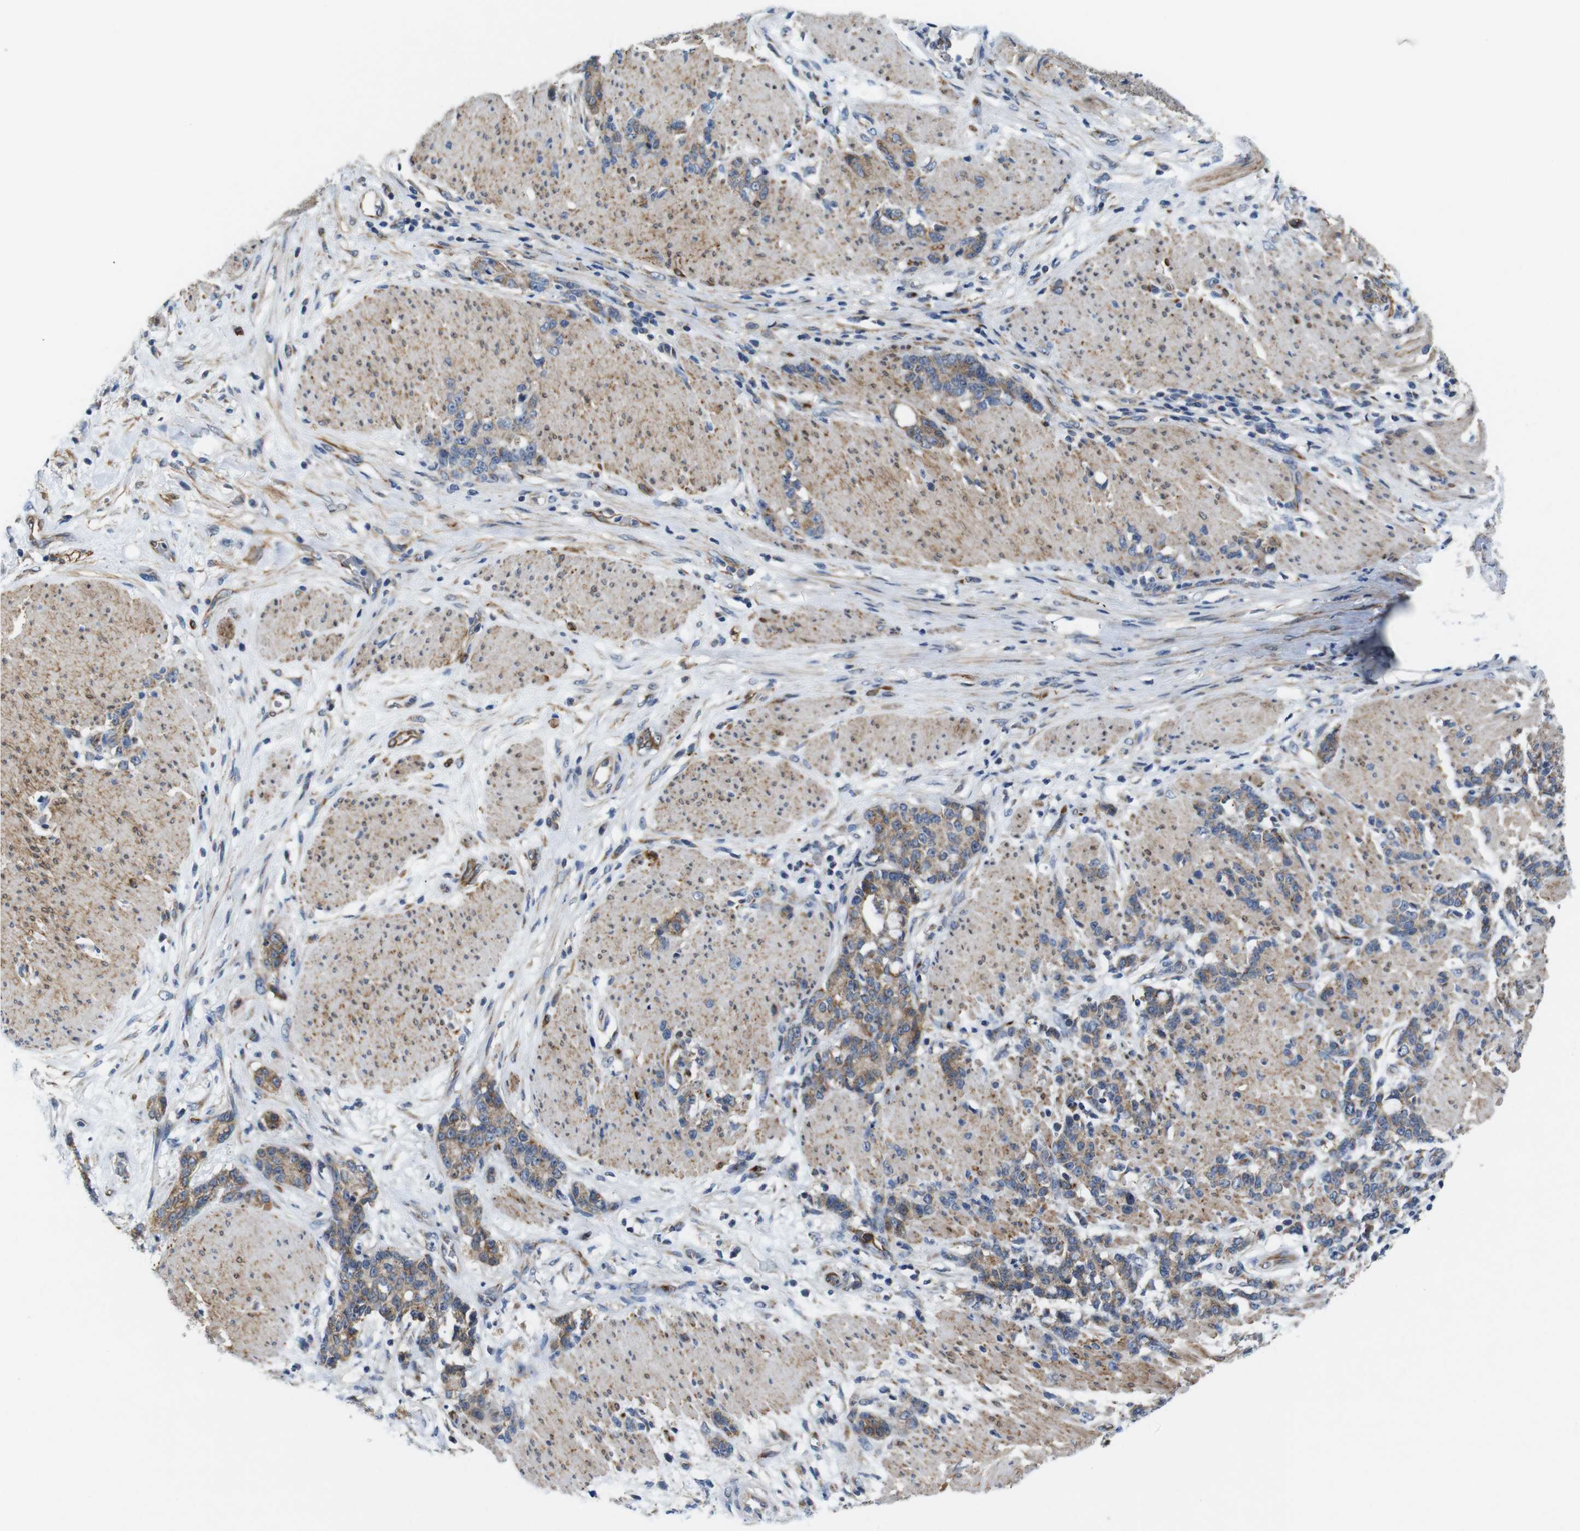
{"staining": {"intensity": "moderate", "quantity": ">75%", "location": "cytoplasmic/membranous"}, "tissue": "stomach cancer", "cell_type": "Tumor cells", "image_type": "cancer", "snomed": [{"axis": "morphology", "description": "Adenocarcinoma, NOS"}, {"axis": "topography", "description": "Stomach, lower"}], "caption": "Protein expression analysis of stomach cancer displays moderate cytoplasmic/membranous staining in about >75% of tumor cells.", "gene": "EFCAB14", "patient": {"sex": "male", "age": 88}}